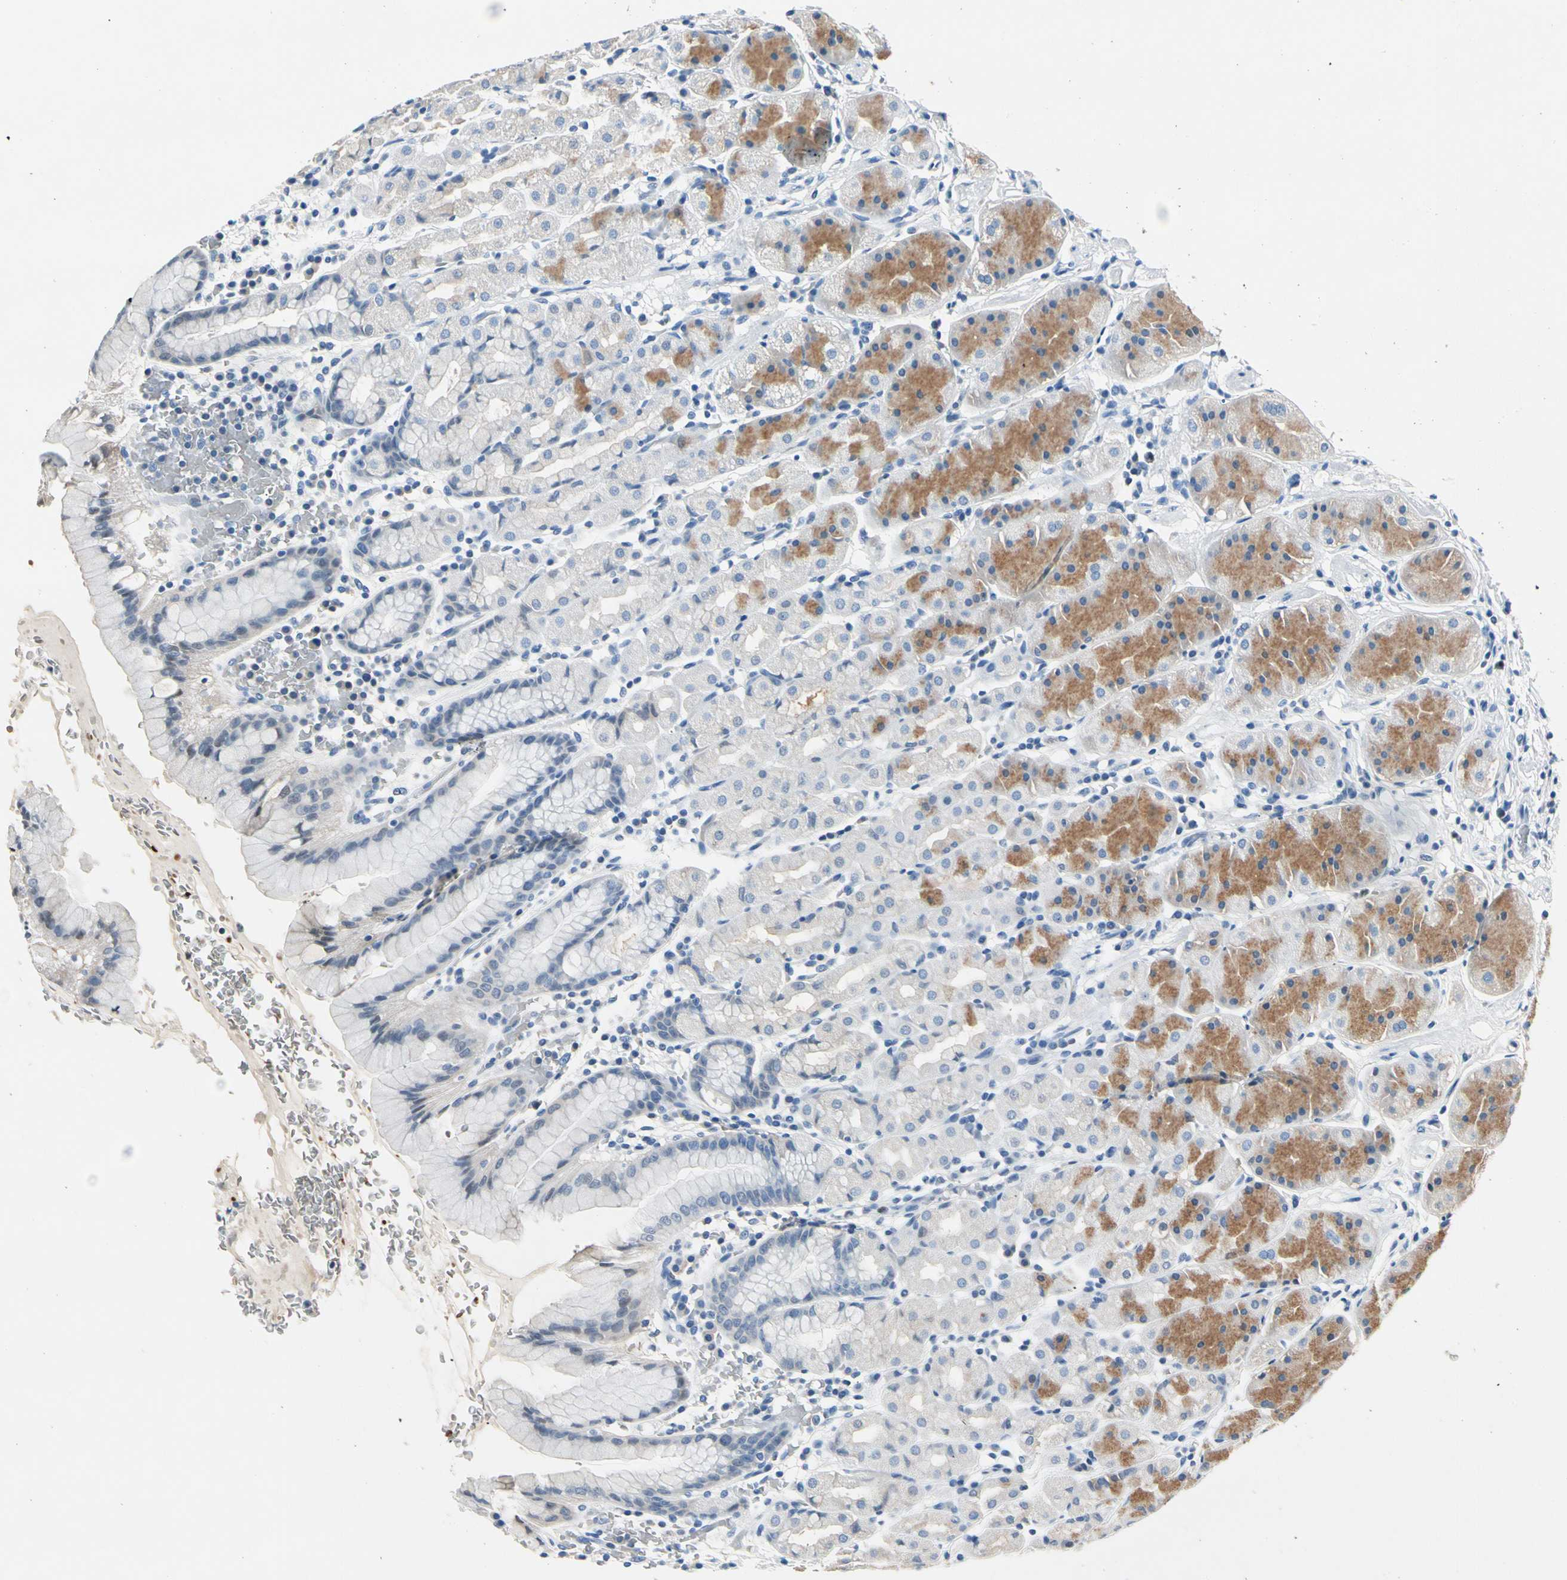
{"staining": {"intensity": "moderate", "quantity": "<25%", "location": "cytoplasmic/membranous"}, "tissue": "stomach", "cell_type": "Glandular cells", "image_type": "normal", "snomed": [{"axis": "morphology", "description": "Normal tissue, NOS"}, {"axis": "topography", "description": "Stomach, lower"}], "caption": "Protein analysis of normal stomach reveals moderate cytoplasmic/membranous expression in approximately <25% of glandular cells.", "gene": "CA1", "patient": {"sex": "male", "age": 56}}